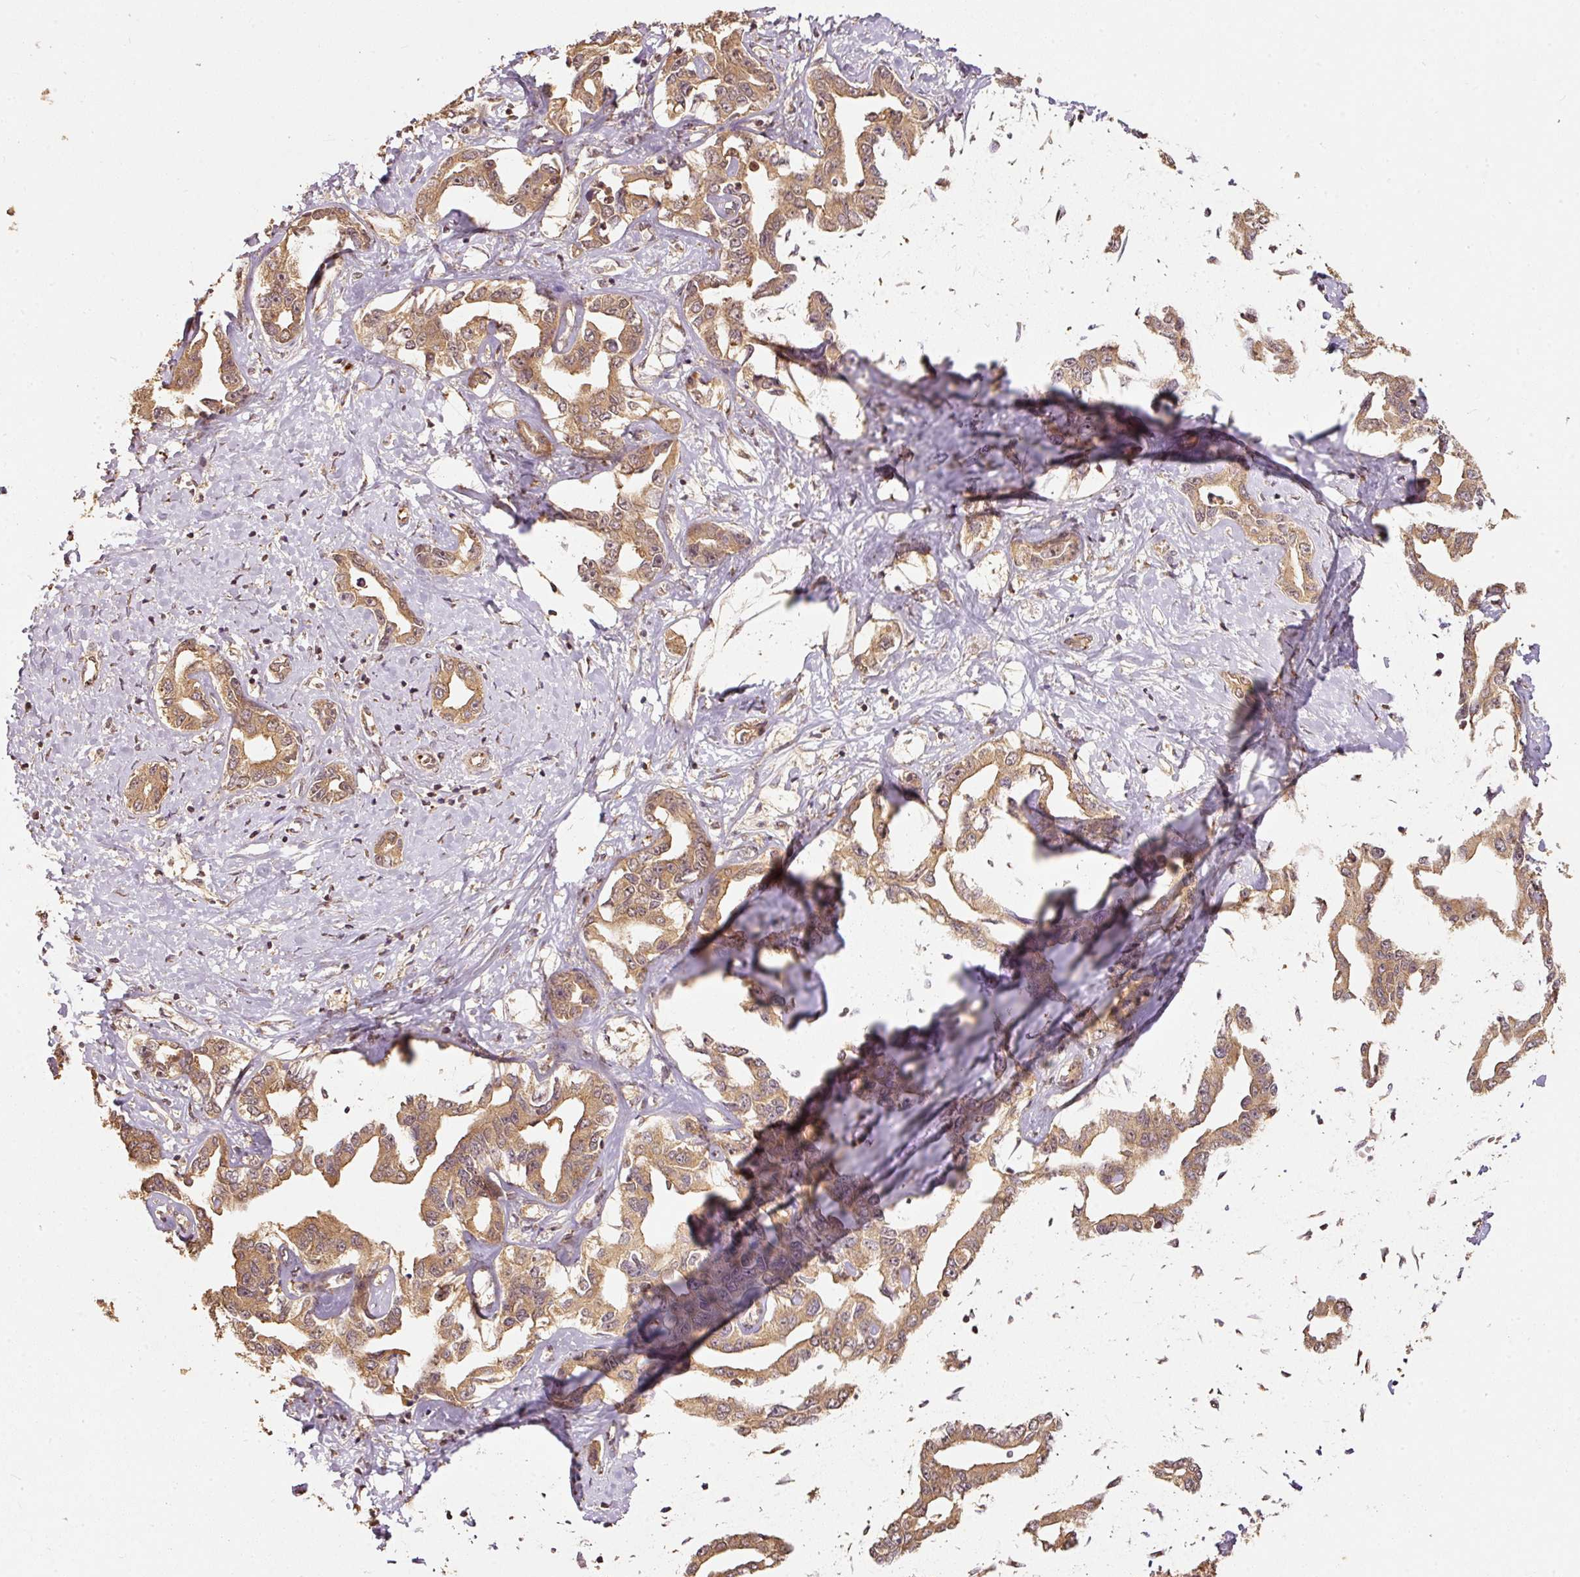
{"staining": {"intensity": "moderate", "quantity": ">75%", "location": "cytoplasmic/membranous"}, "tissue": "liver cancer", "cell_type": "Tumor cells", "image_type": "cancer", "snomed": [{"axis": "morphology", "description": "Cholangiocarcinoma"}, {"axis": "topography", "description": "Liver"}], "caption": "Liver cholangiocarcinoma stained for a protein exhibits moderate cytoplasmic/membranous positivity in tumor cells.", "gene": "FUT8", "patient": {"sex": "male", "age": 59}}